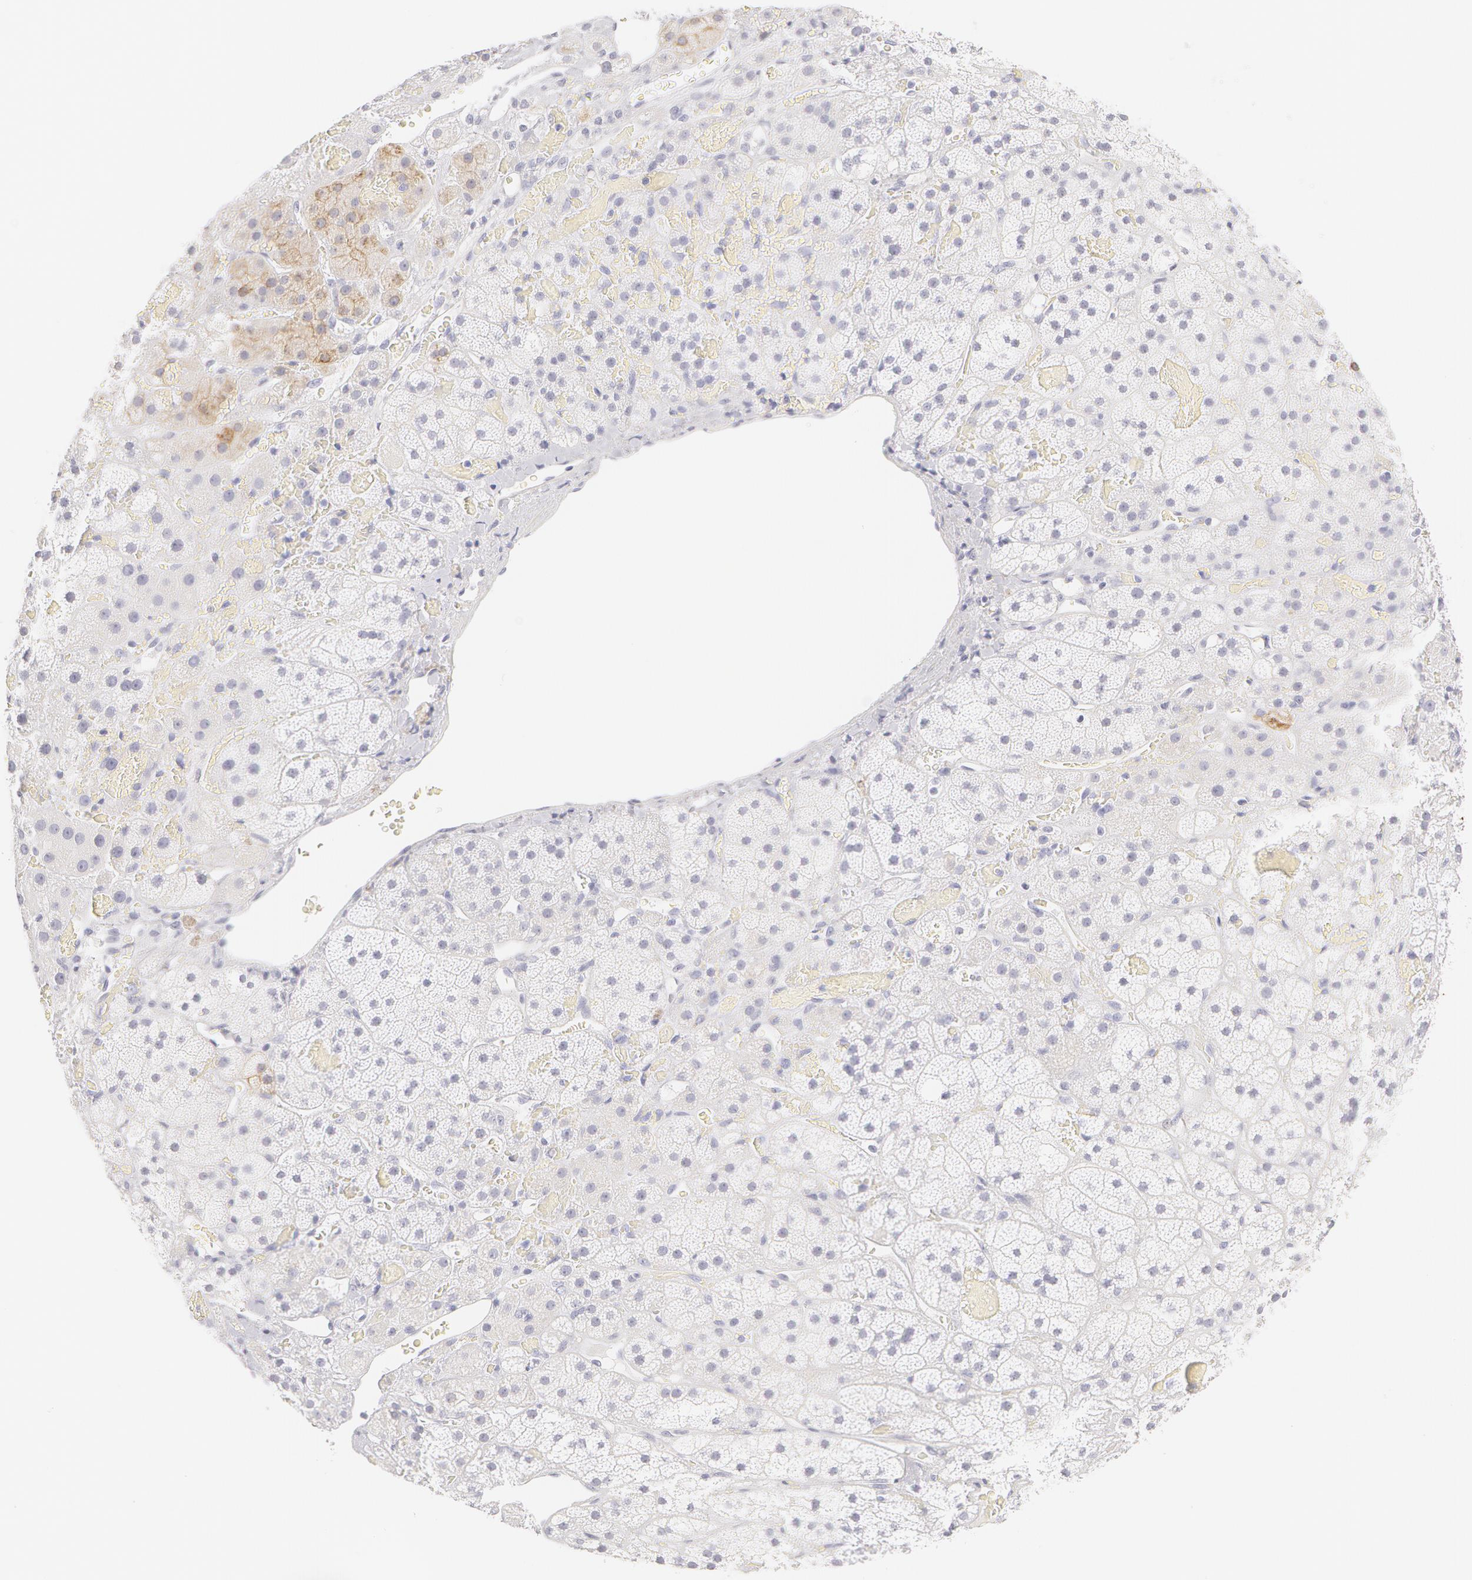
{"staining": {"intensity": "negative", "quantity": "none", "location": "none"}, "tissue": "adrenal gland", "cell_type": "Glandular cells", "image_type": "normal", "snomed": [{"axis": "morphology", "description": "Normal tissue, NOS"}, {"axis": "topography", "description": "Adrenal gland"}], "caption": "An immunohistochemistry (IHC) image of unremarkable adrenal gland is shown. There is no staining in glandular cells of adrenal gland. Brightfield microscopy of IHC stained with DAB (3,3'-diaminobenzidine) (brown) and hematoxylin (blue), captured at high magnification.", "gene": "KRT8", "patient": {"sex": "male", "age": 57}}